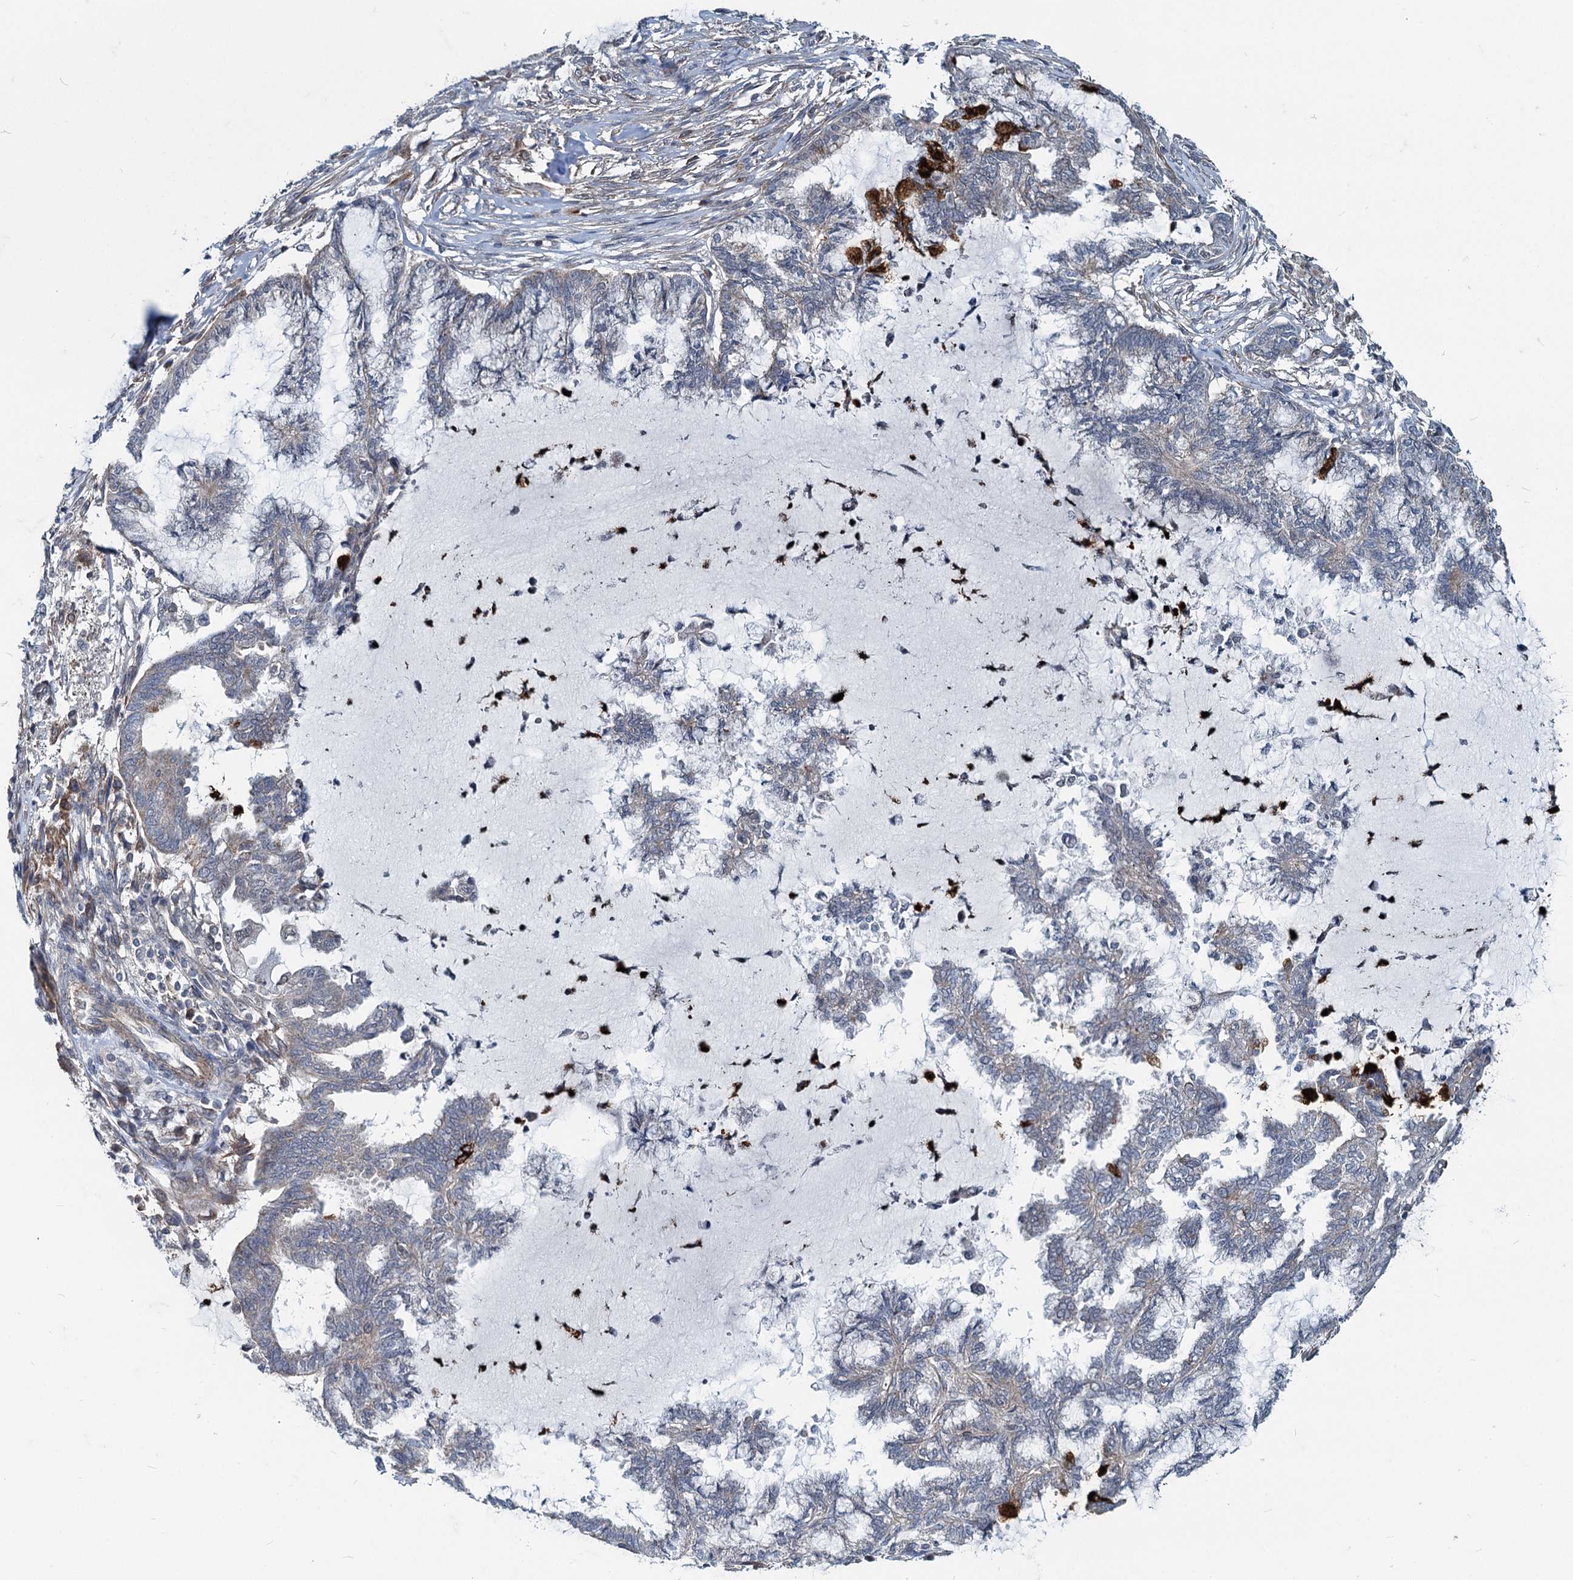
{"staining": {"intensity": "negative", "quantity": "none", "location": "none"}, "tissue": "endometrial cancer", "cell_type": "Tumor cells", "image_type": "cancer", "snomed": [{"axis": "morphology", "description": "Adenocarcinoma, NOS"}, {"axis": "topography", "description": "Endometrium"}], "caption": "Immunohistochemistry micrograph of human endometrial cancer stained for a protein (brown), which demonstrates no staining in tumor cells. (Stains: DAB IHC with hematoxylin counter stain, Microscopy: brightfield microscopy at high magnification).", "gene": "ADCY2", "patient": {"sex": "female", "age": 86}}